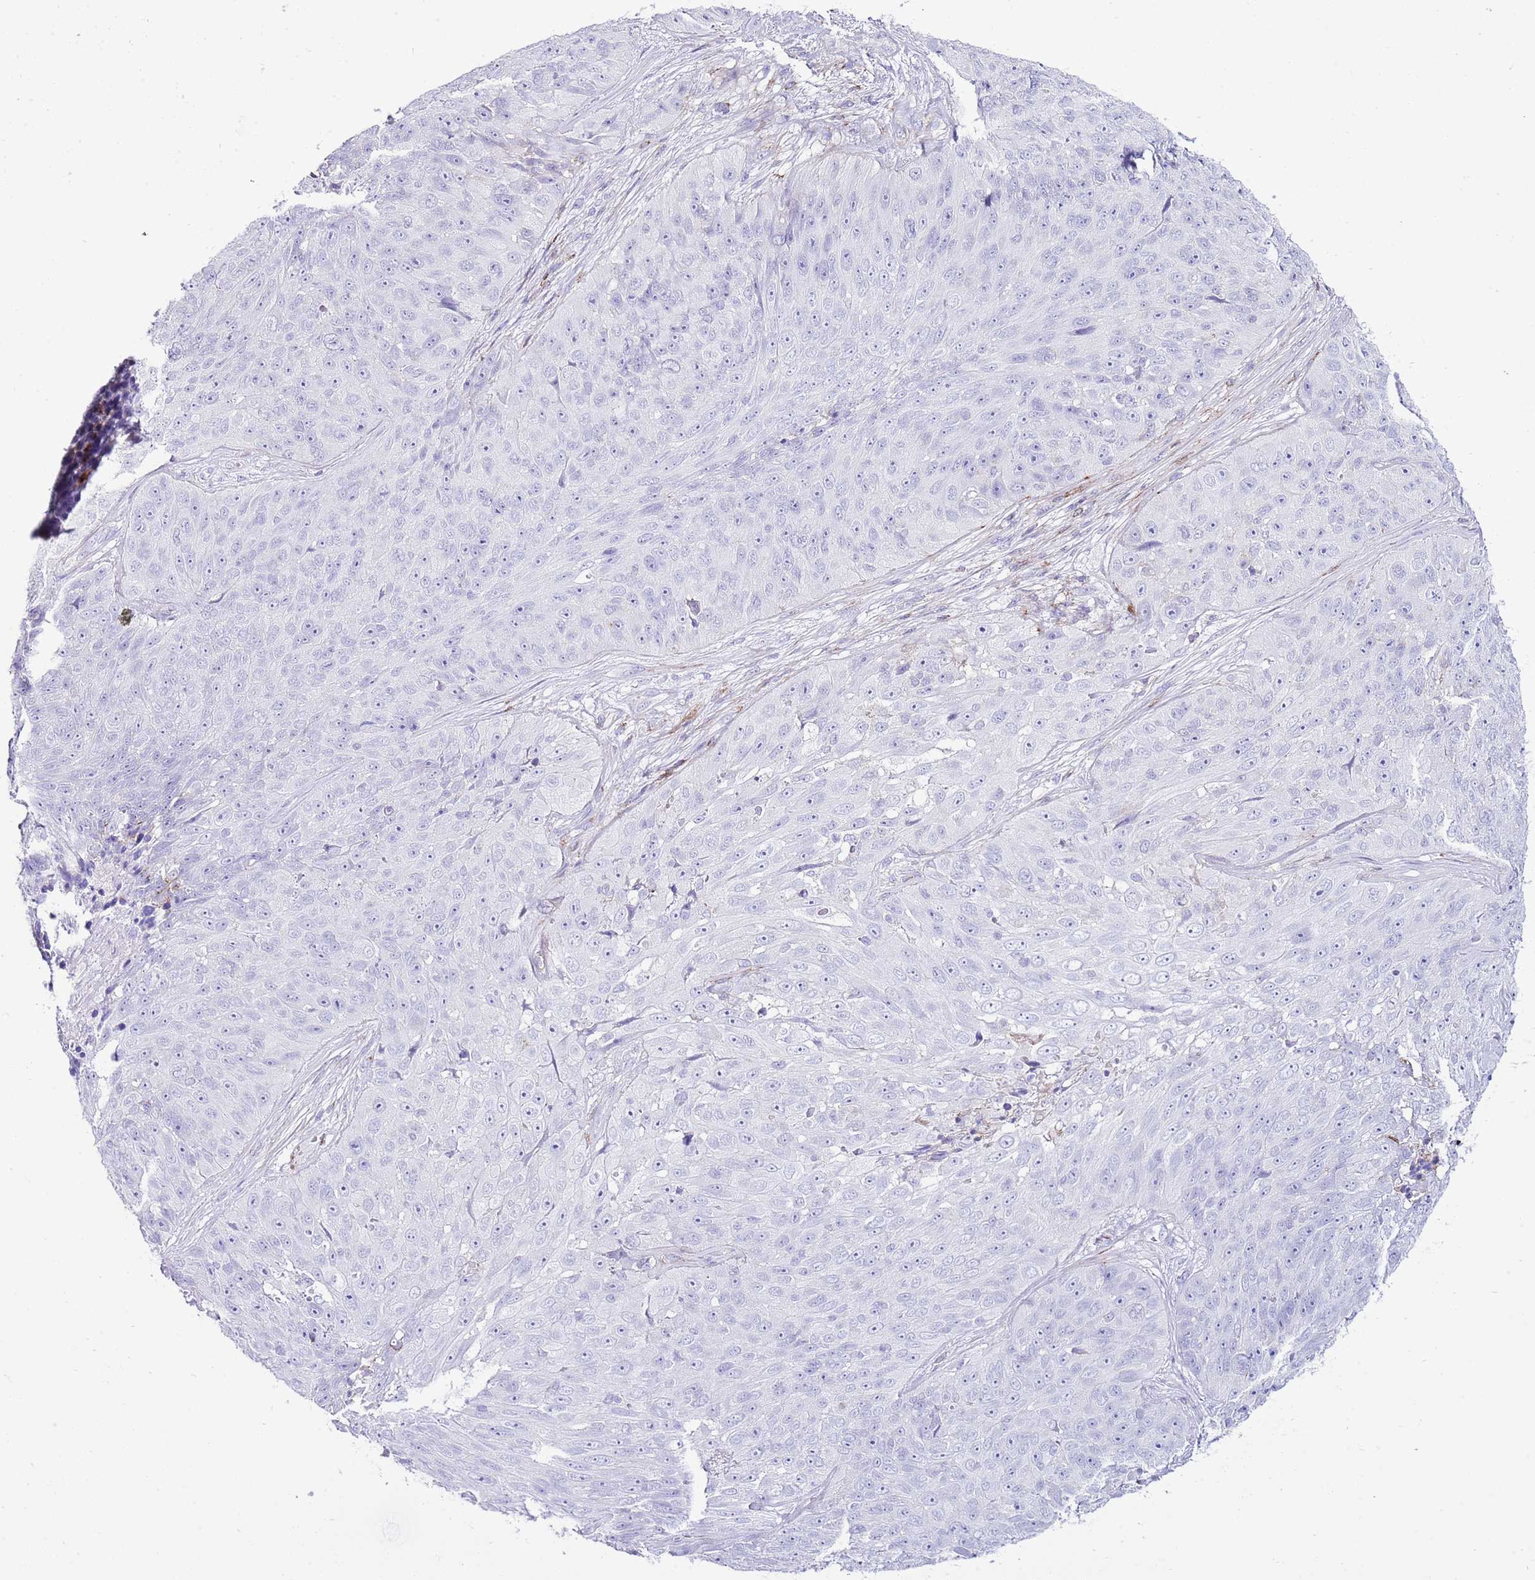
{"staining": {"intensity": "negative", "quantity": "none", "location": "none"}, "tissue": "skin cancer", "cell_type": "Tumor cells", "image_type": "cancer", "snomed": [{"axis": "morphology", "description": "Squamous cell carcinoma, NOS"}, {"axis": "topography", "description": "Skin"}], "caption": "Immunohistochemistry (IHC) micrograph of neoplastic tissue: human squamous cell carcinoma (skin) stained with DAB (3,3'-diaminobenzidine) displays no significant protein staining in tumor cells.", "gene": "ALDH3A1", "patient": {"sex": "female", "age": 87}}